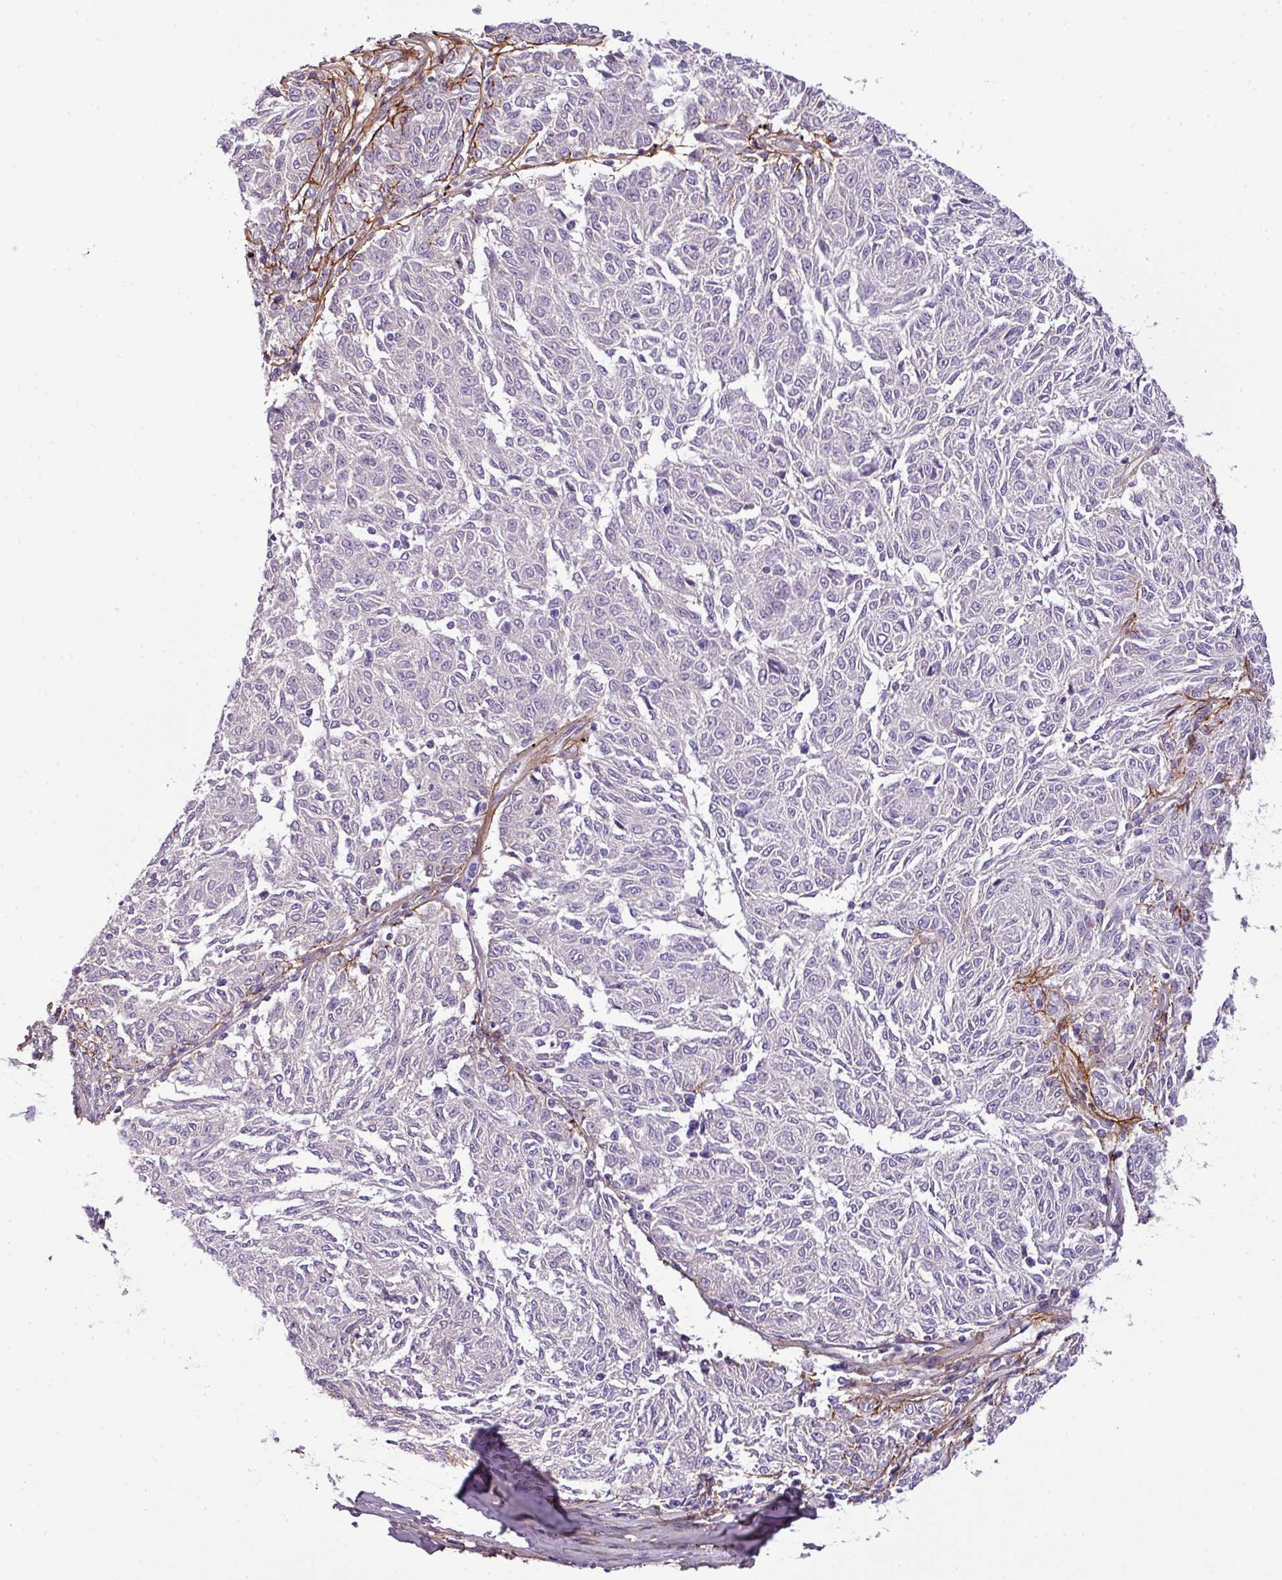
{"staining": {"intensity": "negative", "quantity": "none", "location": "none"}, "tissue": "melanoma", "cell_type": "Tumor cells", "image_type": "cancer", "snomed": [{"axis": "morphology", "description": "Malignant melanoma, NOS"}, {"axis": "topography", "description": "Skin"}], "caption": "Photomicrograph shows no significant protein positivity in tumor cells of melanoma.", "gene": "PARD6G", "patient": {"sex": "female", "age": 72}}